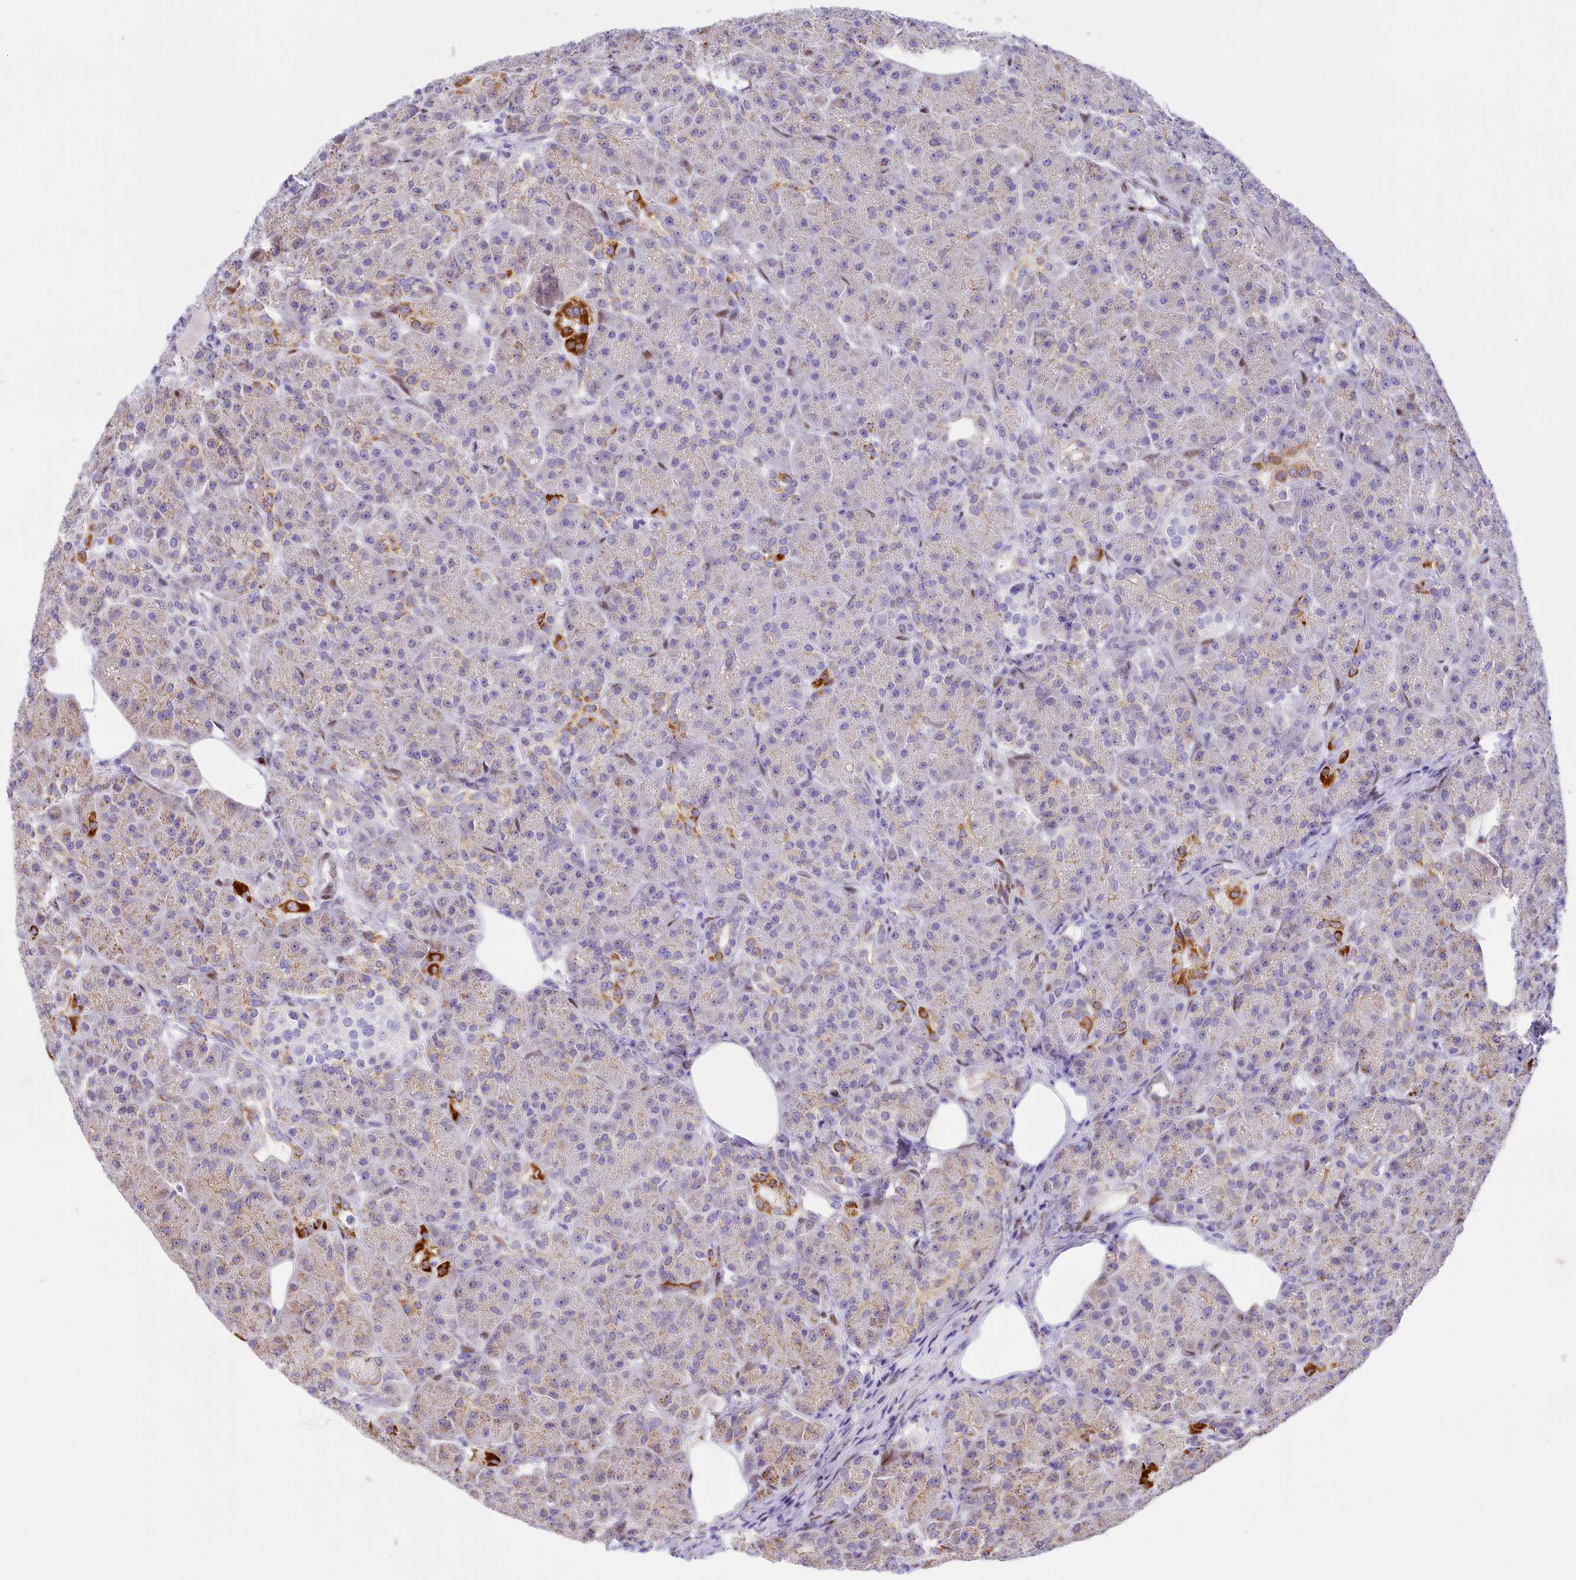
{"staining": {"intensity": "strong", "quantity": "<25%", "location": "cytoplasmic/membranous"}, "tissue": "pancreas", "cell_type": "Exocrine glandular cells", "image_type": "normal", "snomed": [{"axis": "morphology", "description": "Normal tissue, NOS"}, {"axis": "topography", "description": "Pancreas"}], "caption": "Strong cytoplasmic/membranous staining is identified in approximately <25% of exocrine glandular cells in unremarkable pancreas.", "gene": "PPIP5K2", "patient": {"sex": "male", "age": 63}}